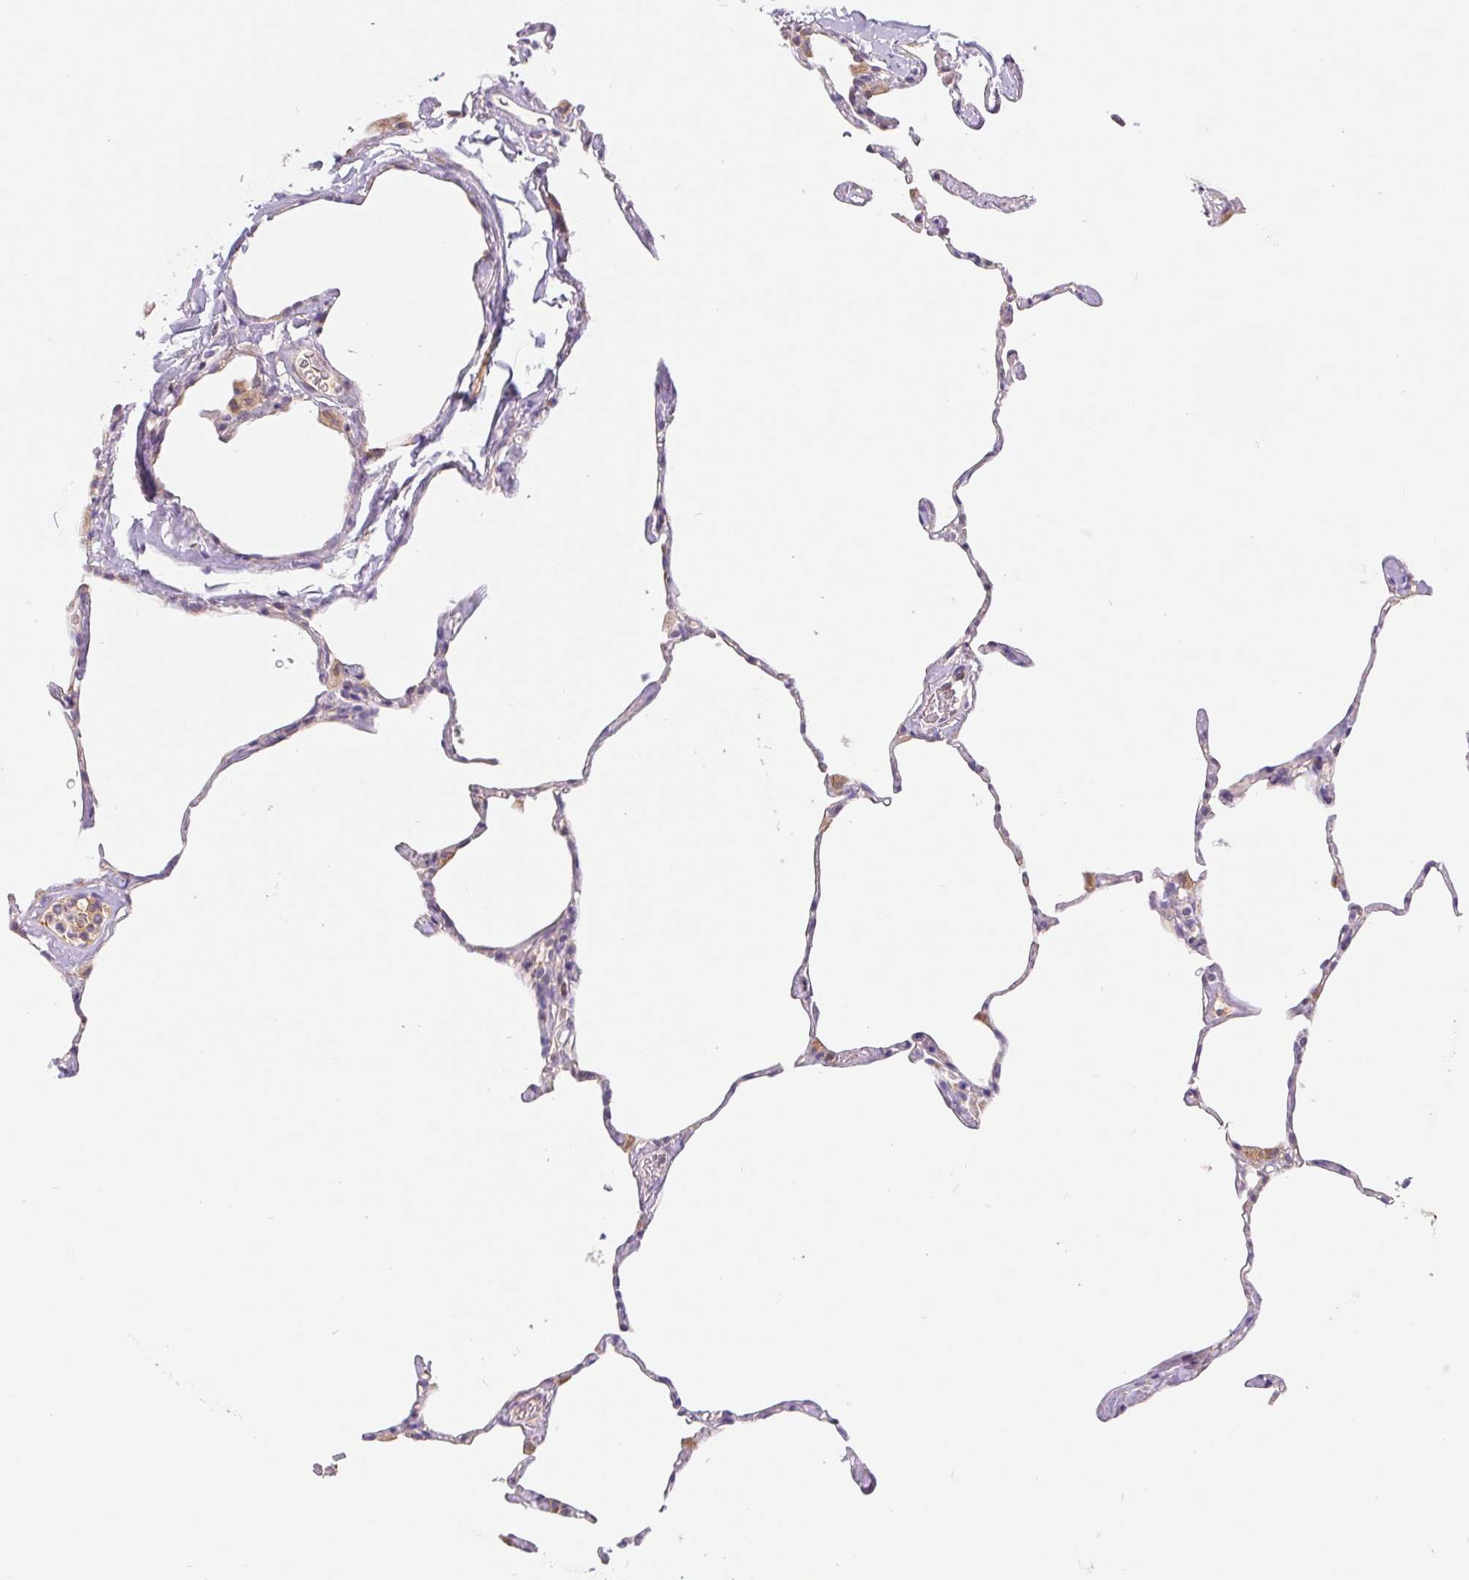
{"staining": {"intensity": "weak", "quantity": "<25%", "location": "cytoplasmic/membranous"}, "tissue": "lung", "cell_type": "Alveolar cells", "image_type": "normal", "snomed": [{"axis": "morphology", "description": "Normal tissue, NOS"}, {"axis": "topography", "description": "Lung"}], "caption": "Benign lung was stained to show a protein in brown. There is no significant positivity in alveolar cells. (DAB (3,3'-diaminobenzidine) immunohistochemistry (IHC) with hematoxylin counter stain).", "gene": "EMC6", "patient": {"sex": "male", "age": 65}}